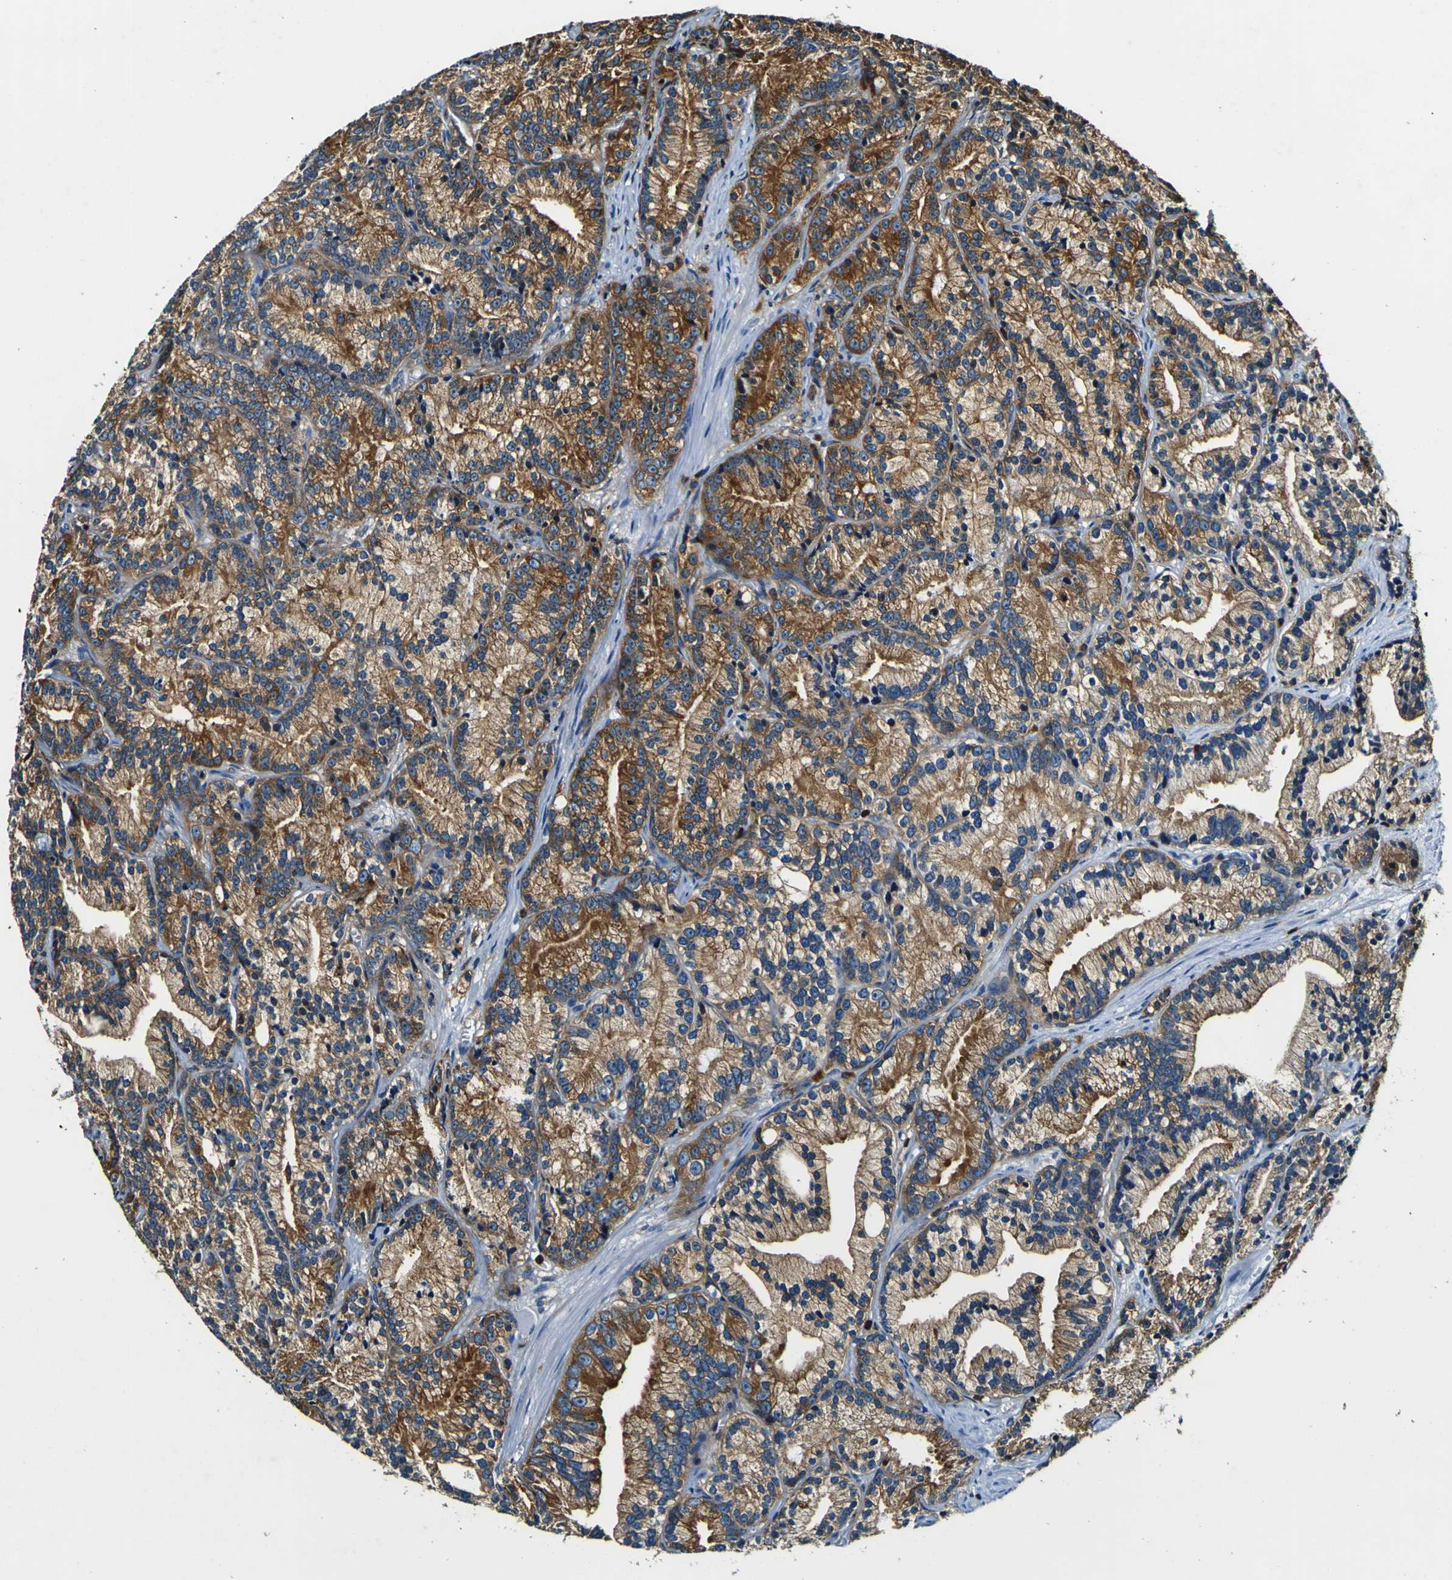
{"staining": {"intensity": "strong", "quantity": ">75%", "location": "cytoplasmic/membranous"}, "tissue": "prostate cancer", "cell_type": "Tumor cells", "image_type": "cancer", "snomed": [{"axis": "morphology", "description": "Adenocarcinoma, Low grade"}, {"axis": "topography", "description": "Prostate"}], "caption": "IHC (DAB (3,3'-diaminobenzidine)) staining of human prostate cancer demonstrates strong cytoplasmic/membranous protein positivity in approximately >75% of tumor cells.", "gene": "RHOT2", "patient": {"sex": "male", "age": 89}}